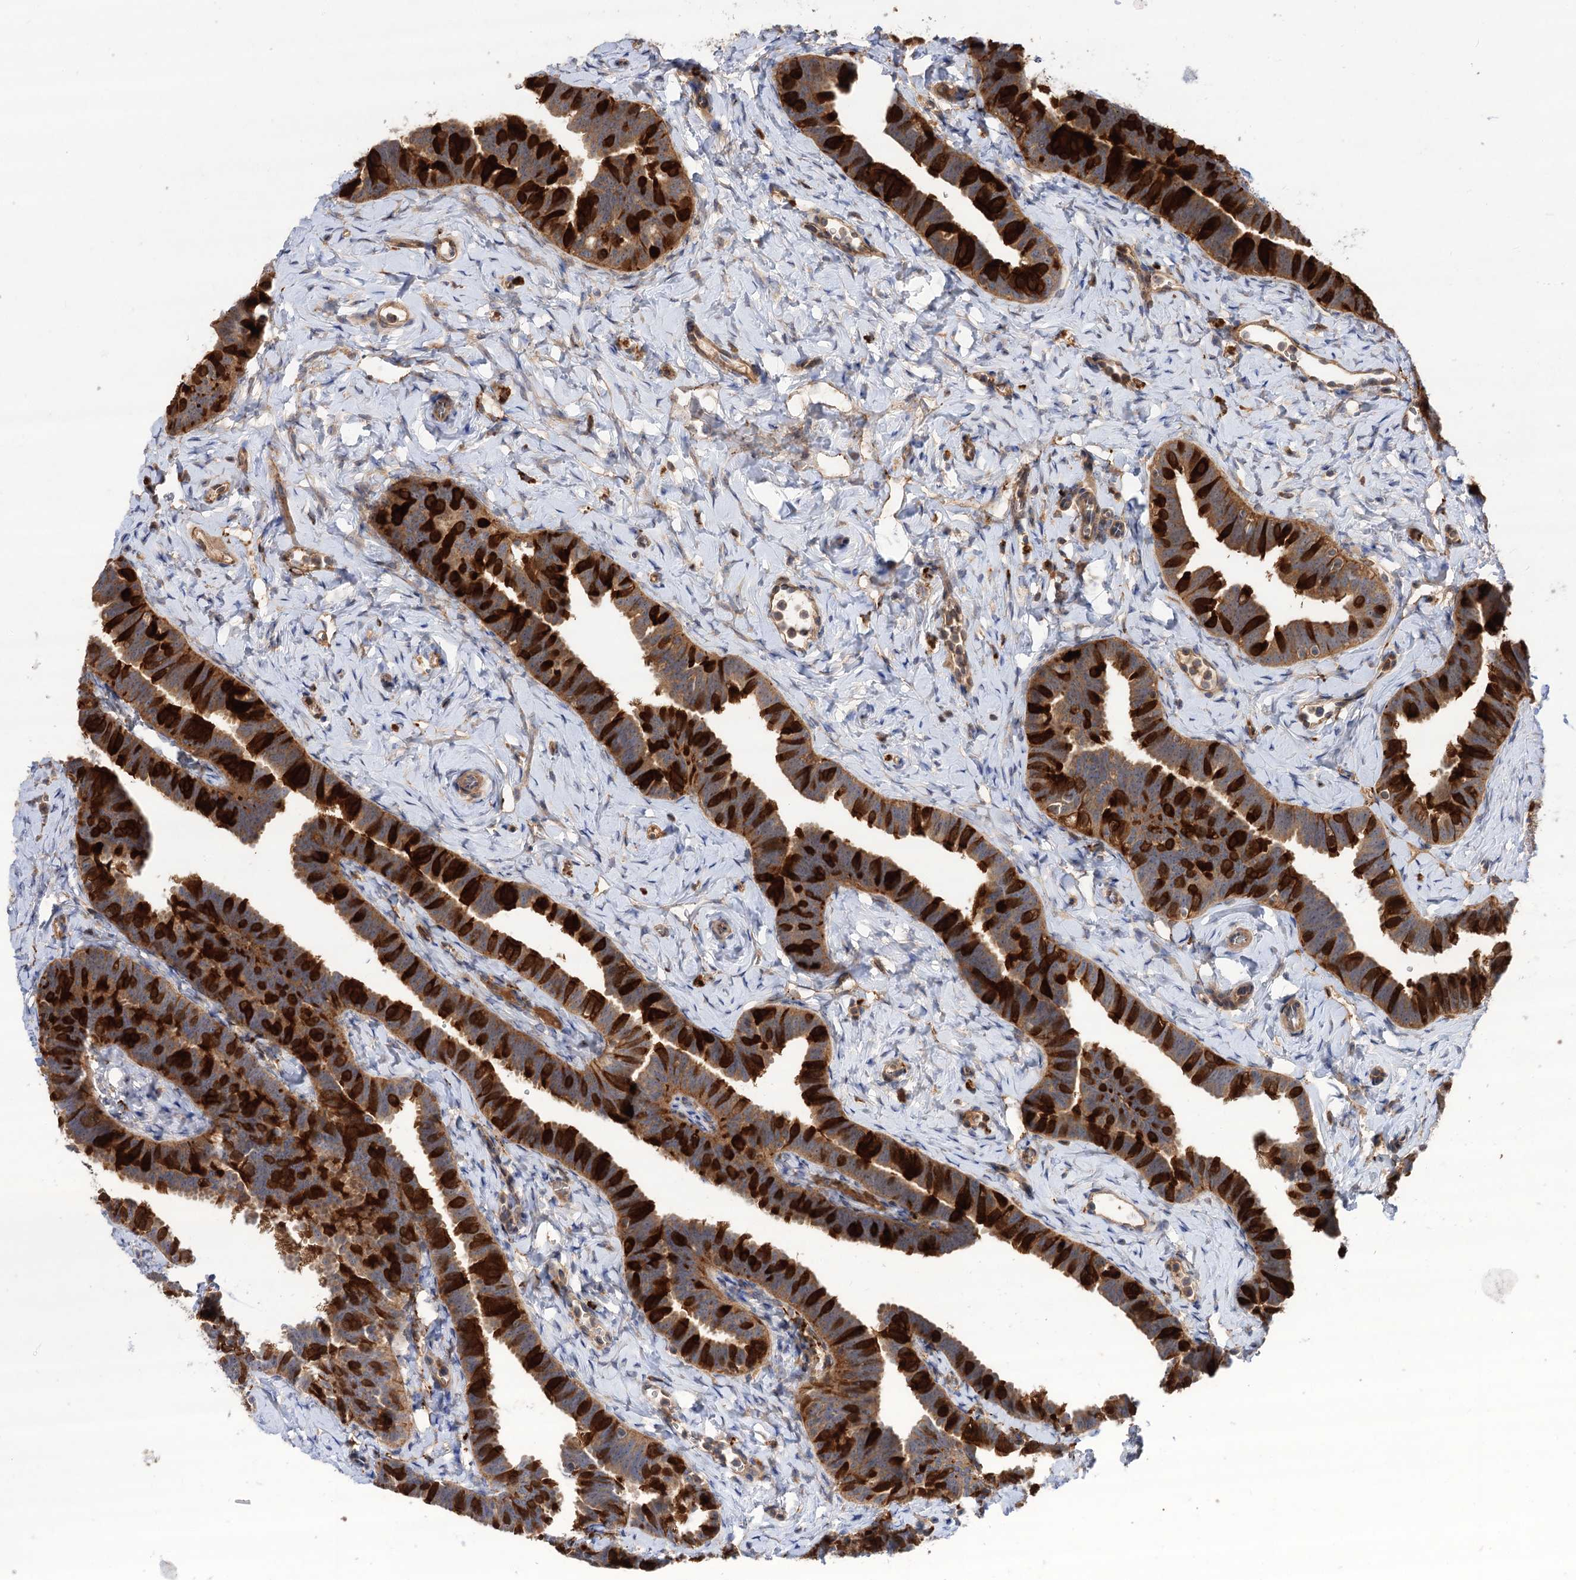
{"staining": {"intensity": "strong", "quantity": ">75%", "location": "cytoplasmic/membranous"}, "tissue": "fallopian tube", "cell_type": "Glandular cells", "image_type": "normal", "snomed": [{"axis": "morphology", "description": "Normal tissue, NOS"}, {"axis": "topography", "description": "Fallopian tube"}], "caption": "DAB immunohistochemical staining of normal fallopian tube demonstrates strong cytoplasmic/membranous protein positivity in about >75% of glandular cells.", "gene": "PATL1", "patient": {"sex": "female", "age": 65}}